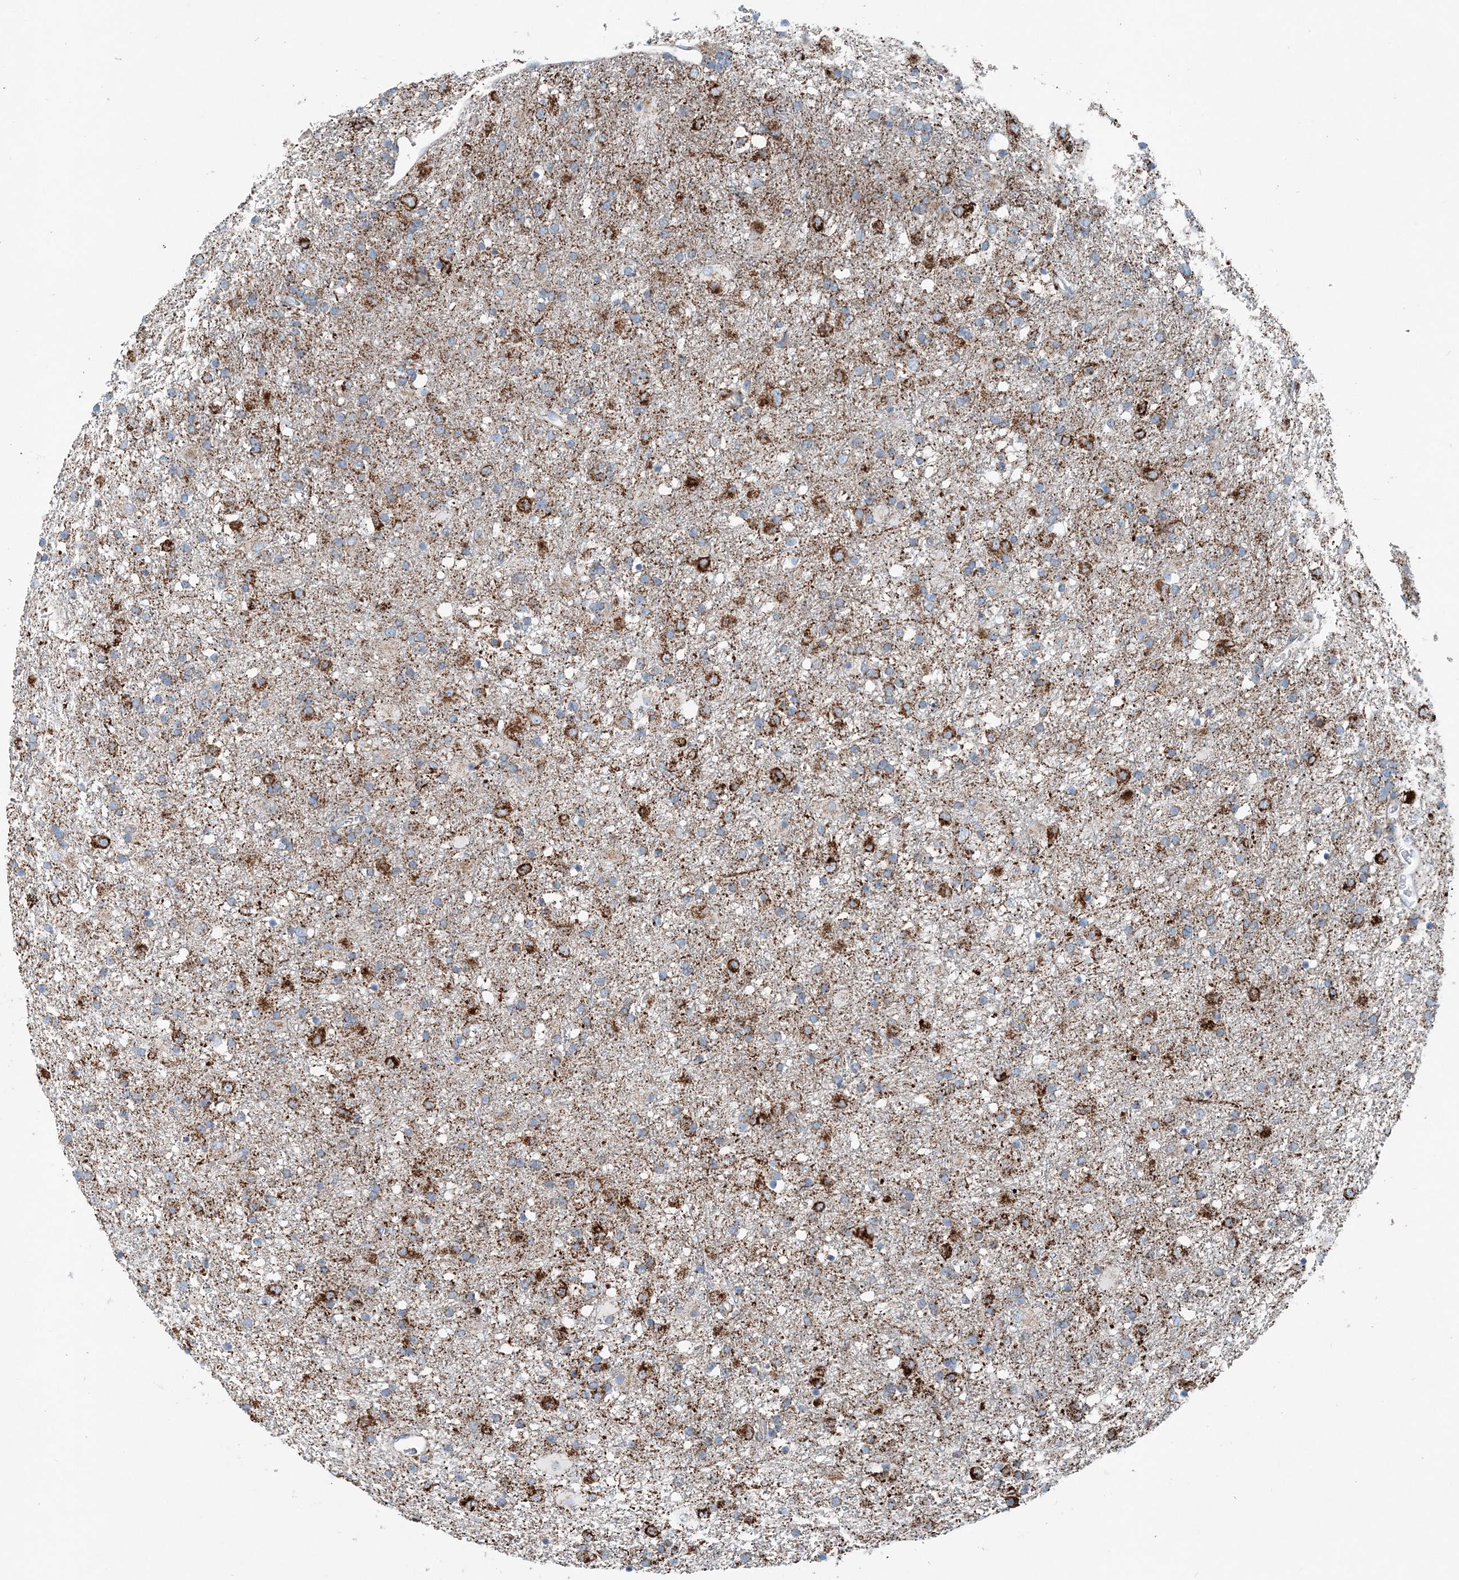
{"staining": {"intensity": "strong", "quantity": "25%-75%", "location": "cytoplasmic/membranous"}, "tissue": "glioma", "cell_type": "Tumor cells", "image_type": "cancer", "snomed": [{"axis": "morphology", "description": "Glioma, malignant, Low grade"}, {"axis": "topography", "description": "Brain"}], "caption": "Glioma stained with immunohistochemistry displays strong cytoplasmic/membranous staining in about 25%-75% of tumor cells.", "gene": "INTU", "patient": {"sex": "male", "age": 65}}